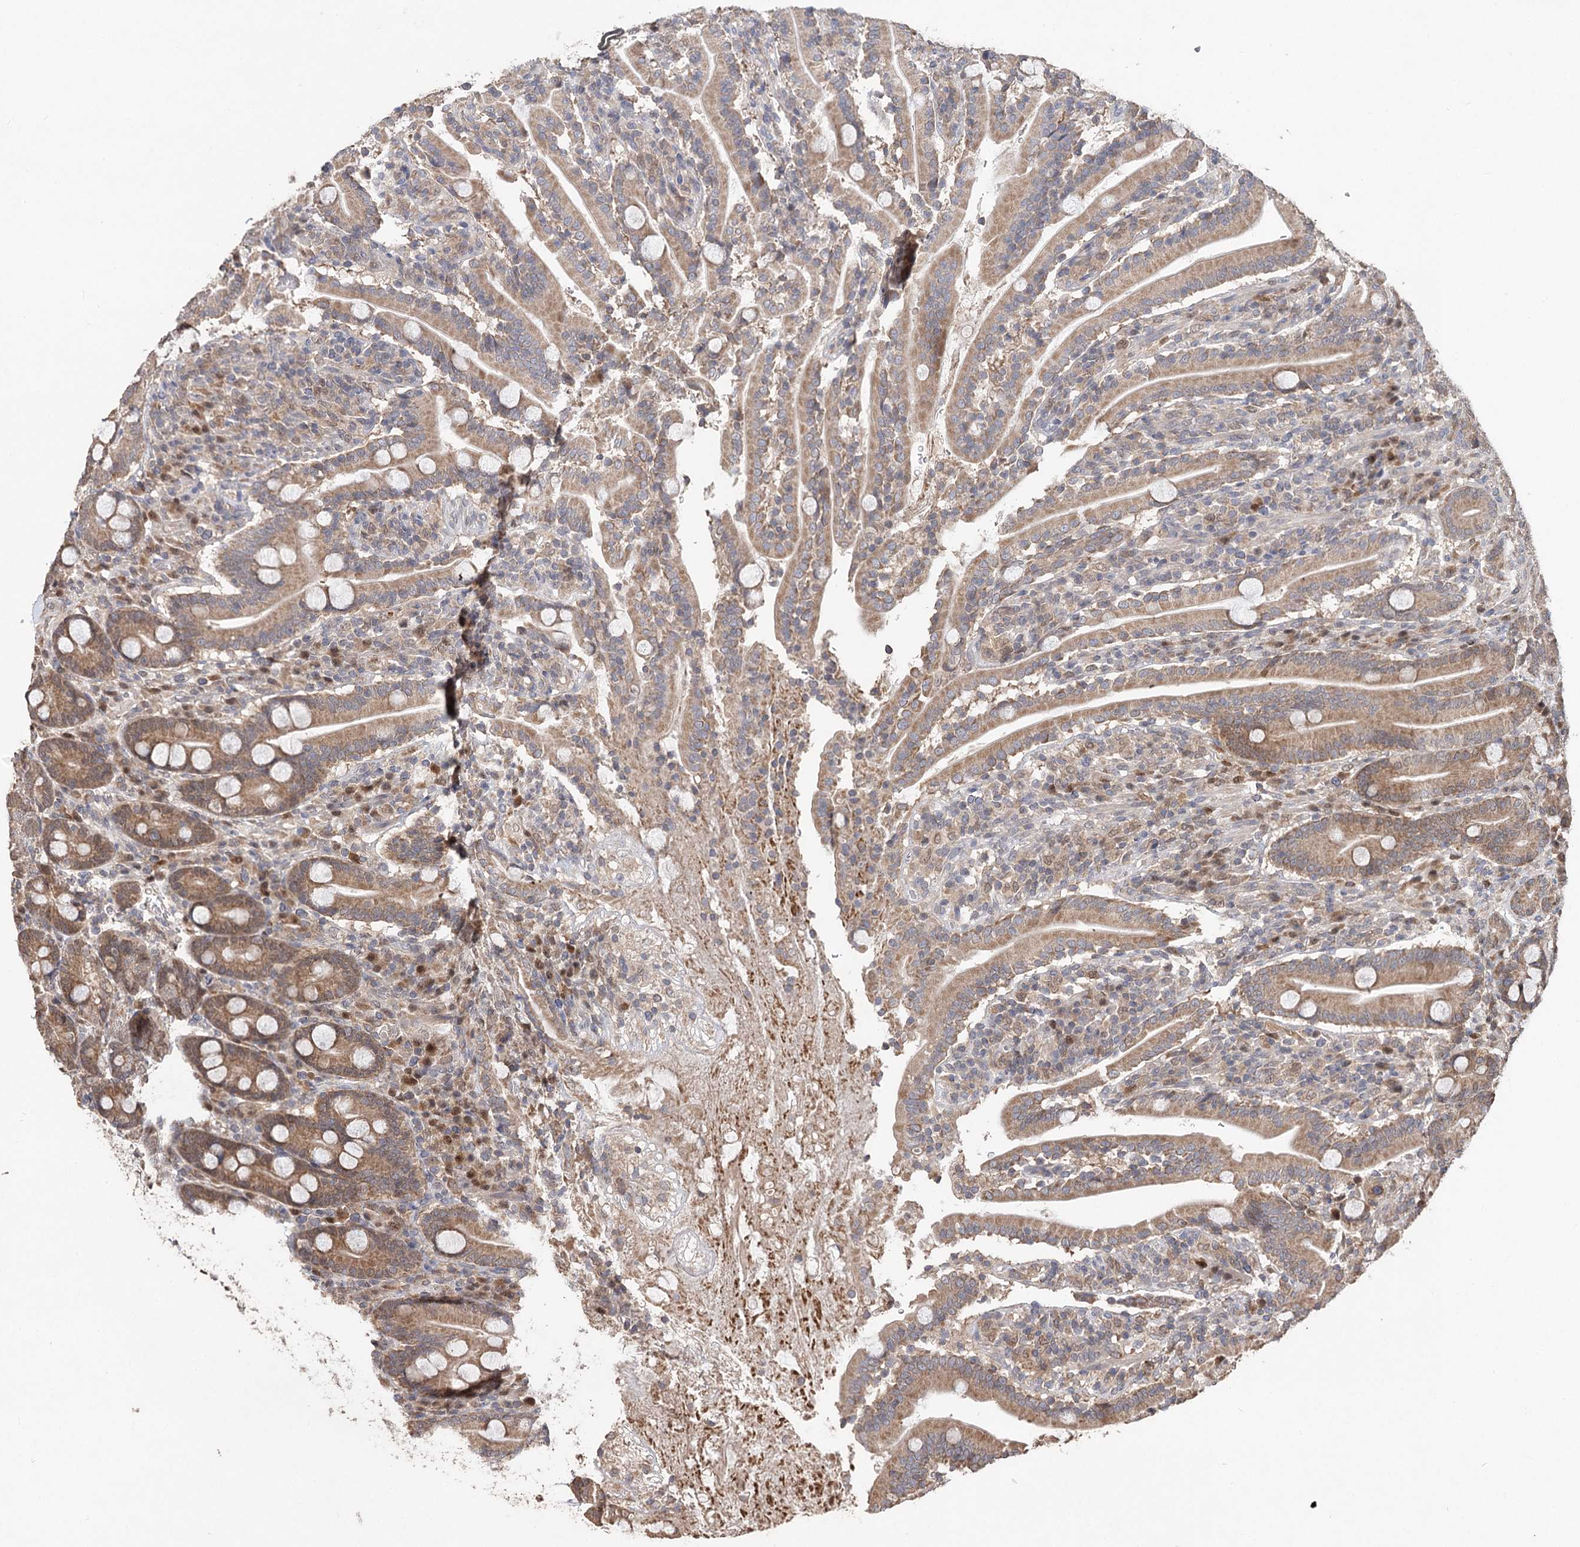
{"staining": {"intensity": "moderate", "quantity": ">75%", "location": "cytoplasmic/membranous"}, "tissue": "duodenum", "cell_type": "Glandular cells", "image_type": "normal", "snomed": [{"axis": "morphology", "description": "Normal tissue, NOS"}, {"axis": "topography", "description": "Duodenum"}], "caption": "DAB immunohistochemical staining of normal duodenum demonstrates moderate cytoplasmic/membranous protein expression in approximately >75% of glandular cells.", "gene": "NOPCHAP1", "patient": {"sex": "male", "age": 35}}